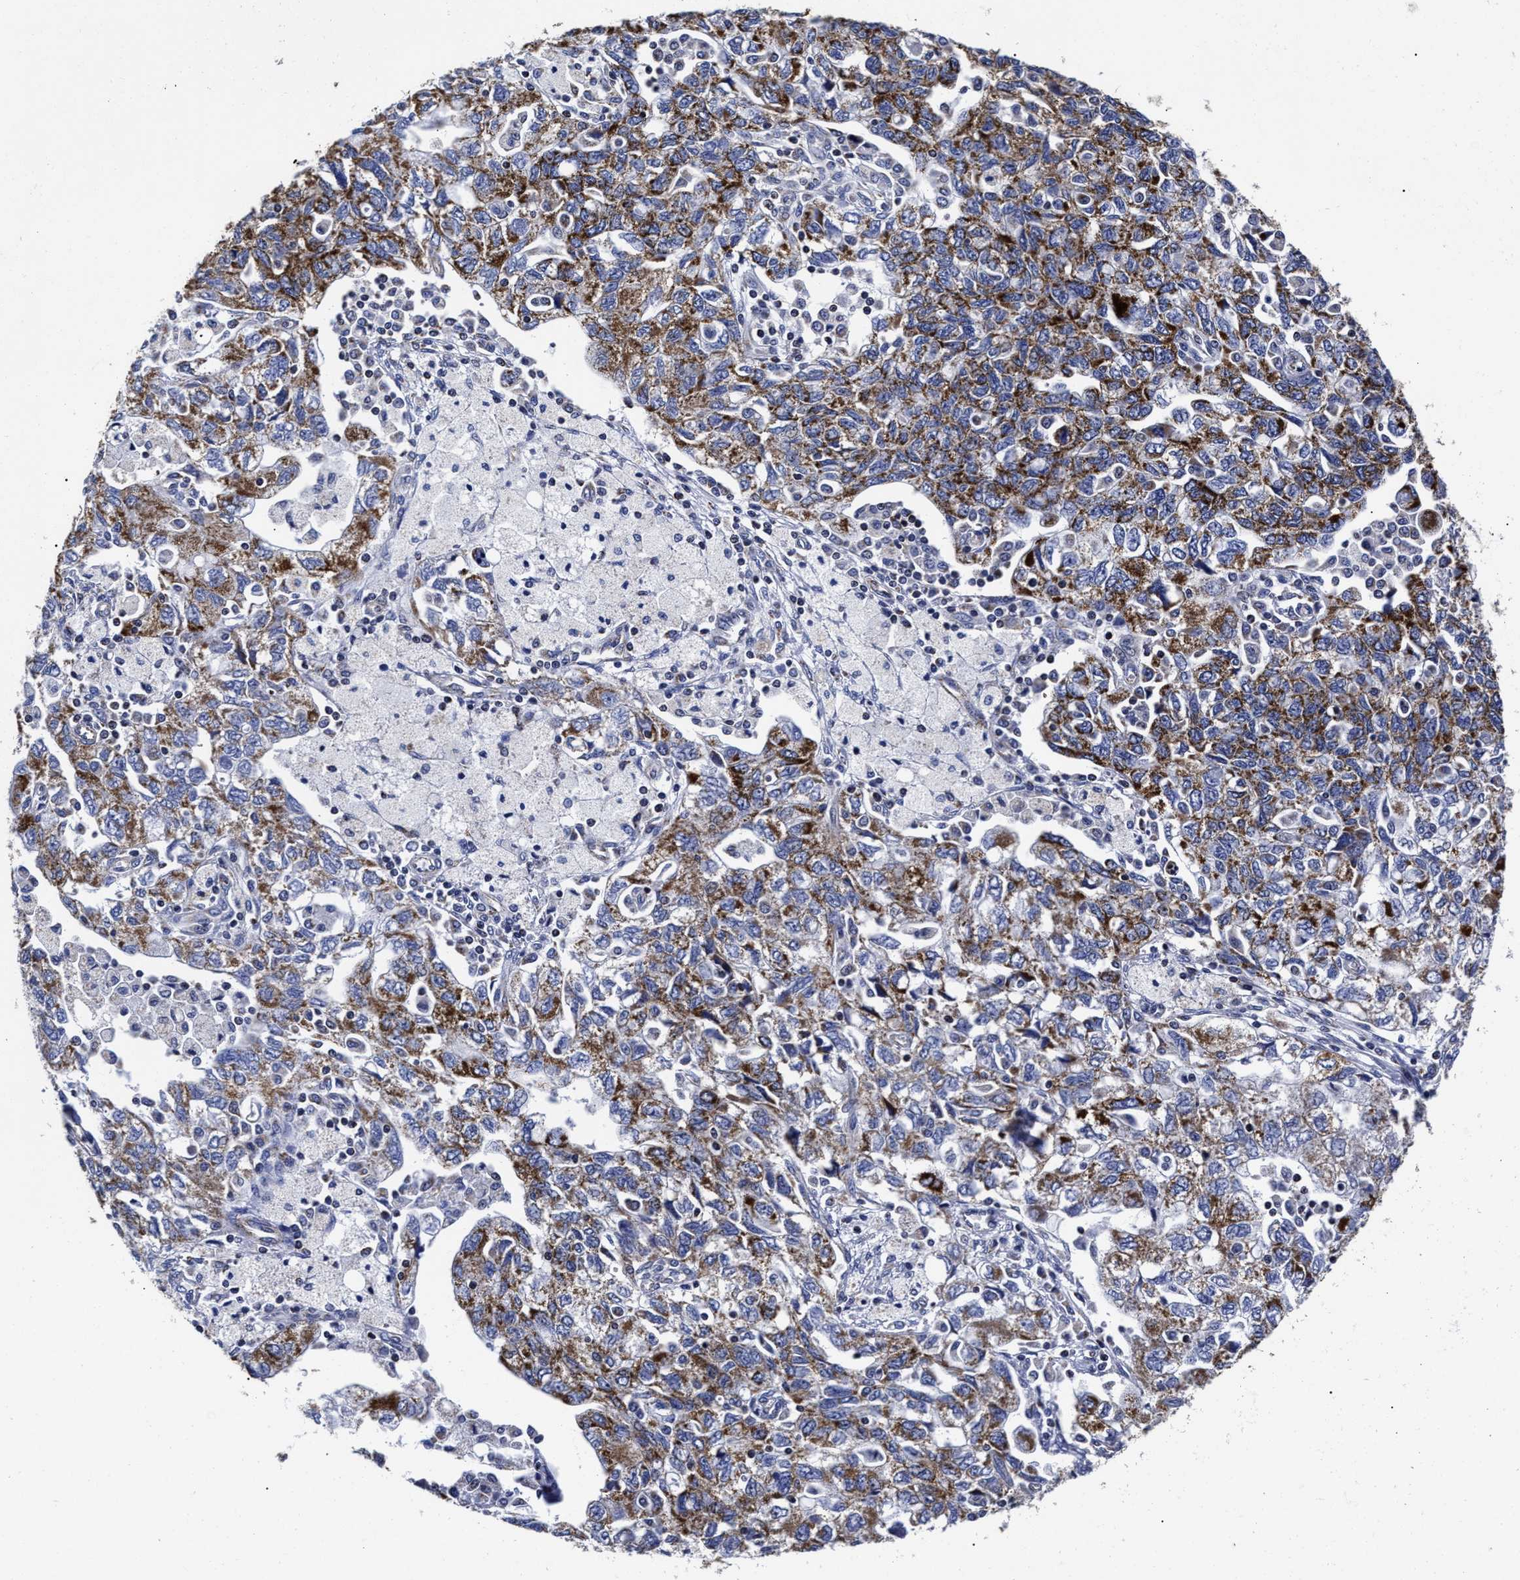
{"staining": {"intensity": "strong", "quantity": ">75%", "location": "cytoplasmic/membranous"}, "tissue": "ovarian cancer", "cell_type": "Tumor cells", "image_type": "cancer", "snomed": [{"axis": "morphology", "description": "Carcinoma, NOS"}, {"axis": "morphology", "description": "Cystadenocarcinoma, serous, NOS"}, {"axis": "topography", "description": "Ovary"}], "caption": "Strong cytoplasmic/membranous positivity for a protein is seen in approximately >75% of tumor cells of ovarian cancer (serous cystadenocarcinoma) using immunohistochemistry (IHC).", "gene": "HINT2", "patient": {"sex": "female", "age": 69}}